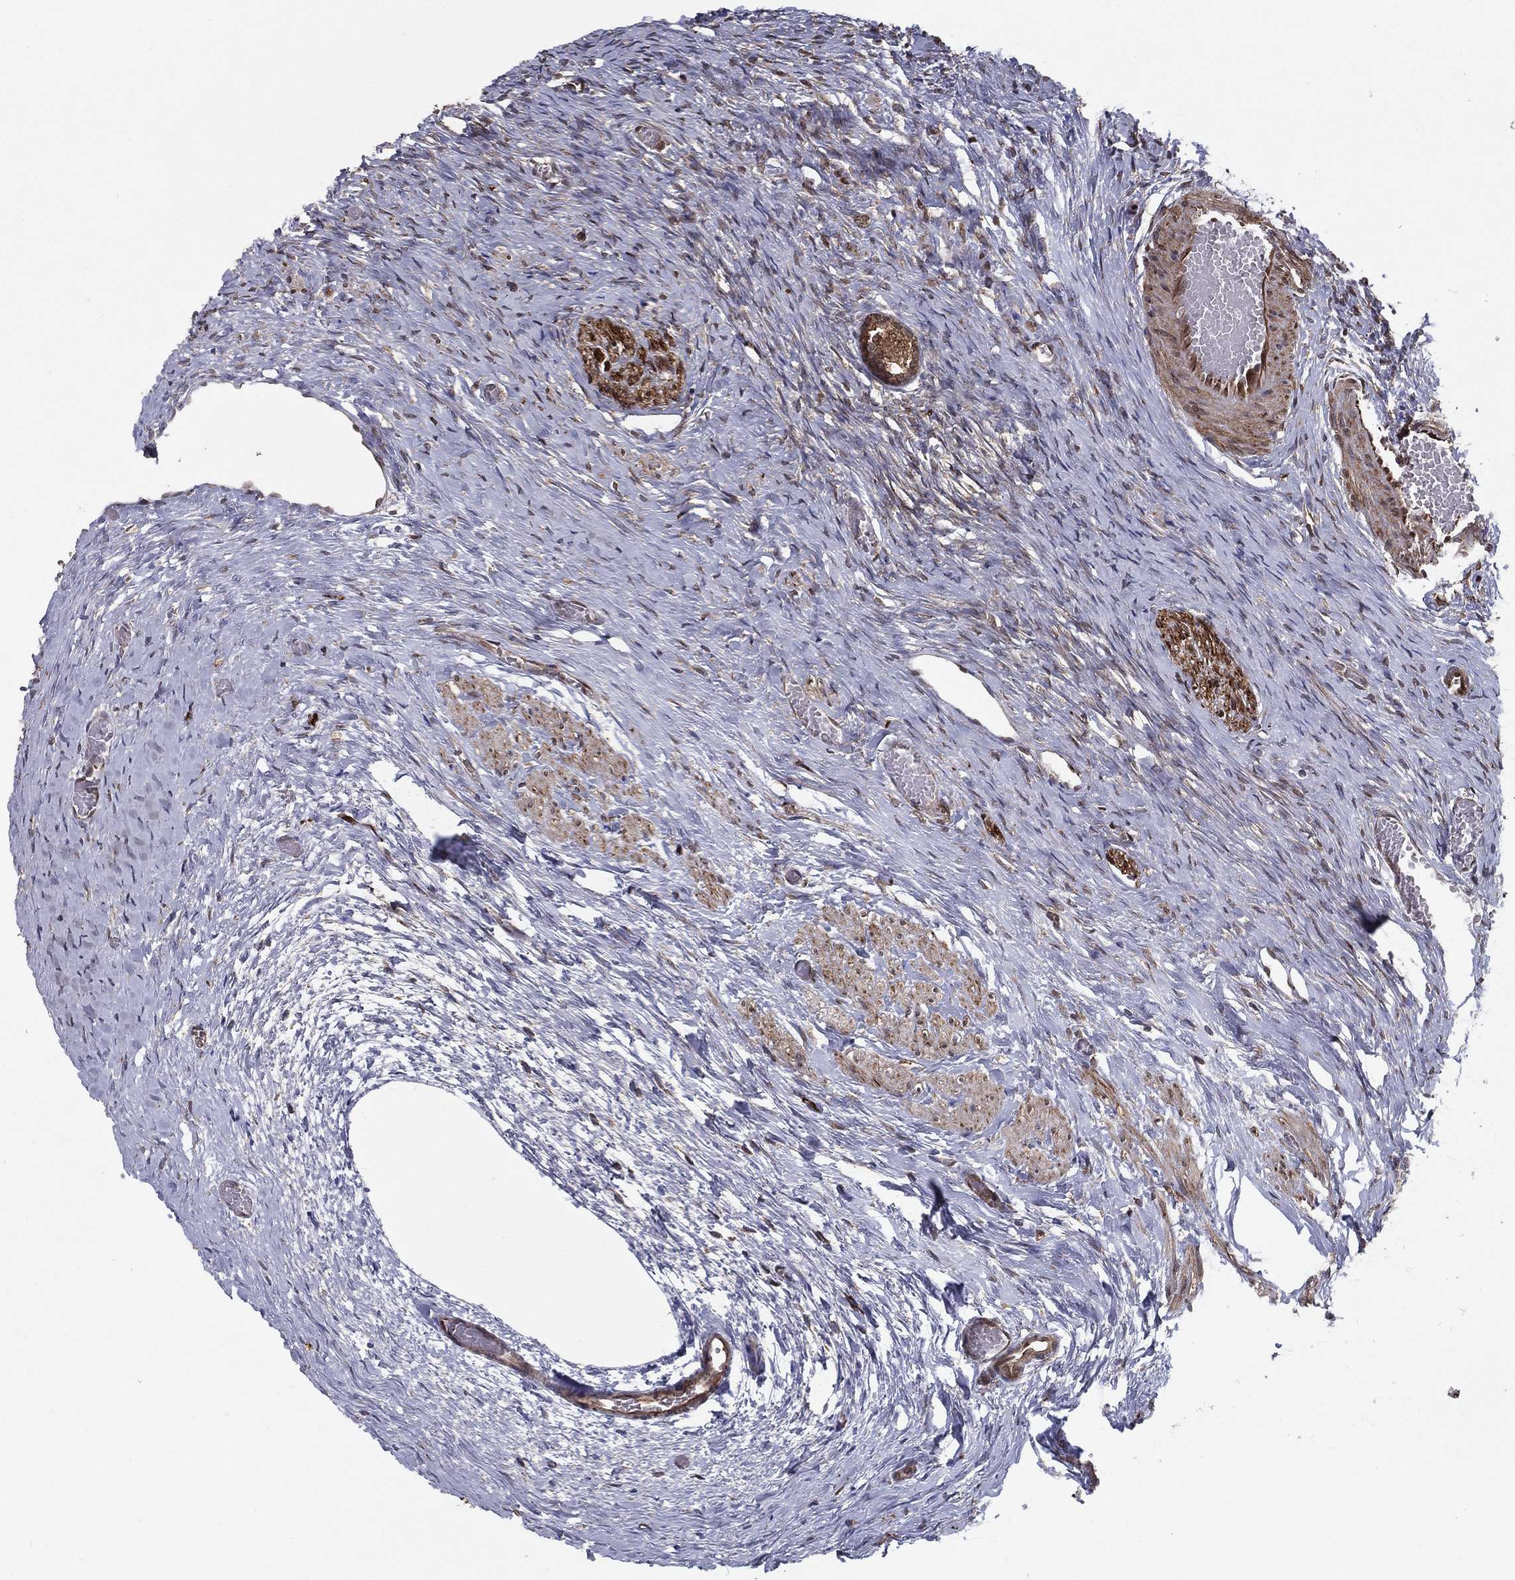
{"staining": {"intensity": "moderate", "quantity": ">75%", "location": "cytoplasmic/membranous"}, "tissue": "ovary", "cell_type": "Follicle cells", "image_type": "normal", "snomed": [{"axis": "morphology", "description": "Normal tissue, NOS"}, {"axis": "topography", "description": "Ovary"}], "caption": "Immunohistochemistry staining of normal ovary, which demonstrates medium levels of moderate cytoplasmic/membranous staining in approximately >75% of follicle cells indicating moderate cytoplasmic/membranous protein staining. The staining was performed using DAB (3,3'-diaminobenzidine) (brown) for protein detection and nuclei were counterstained in hematoxylin (blue).", "gene": "CERS2", "patient": {"sex": "female", "age": 27}}